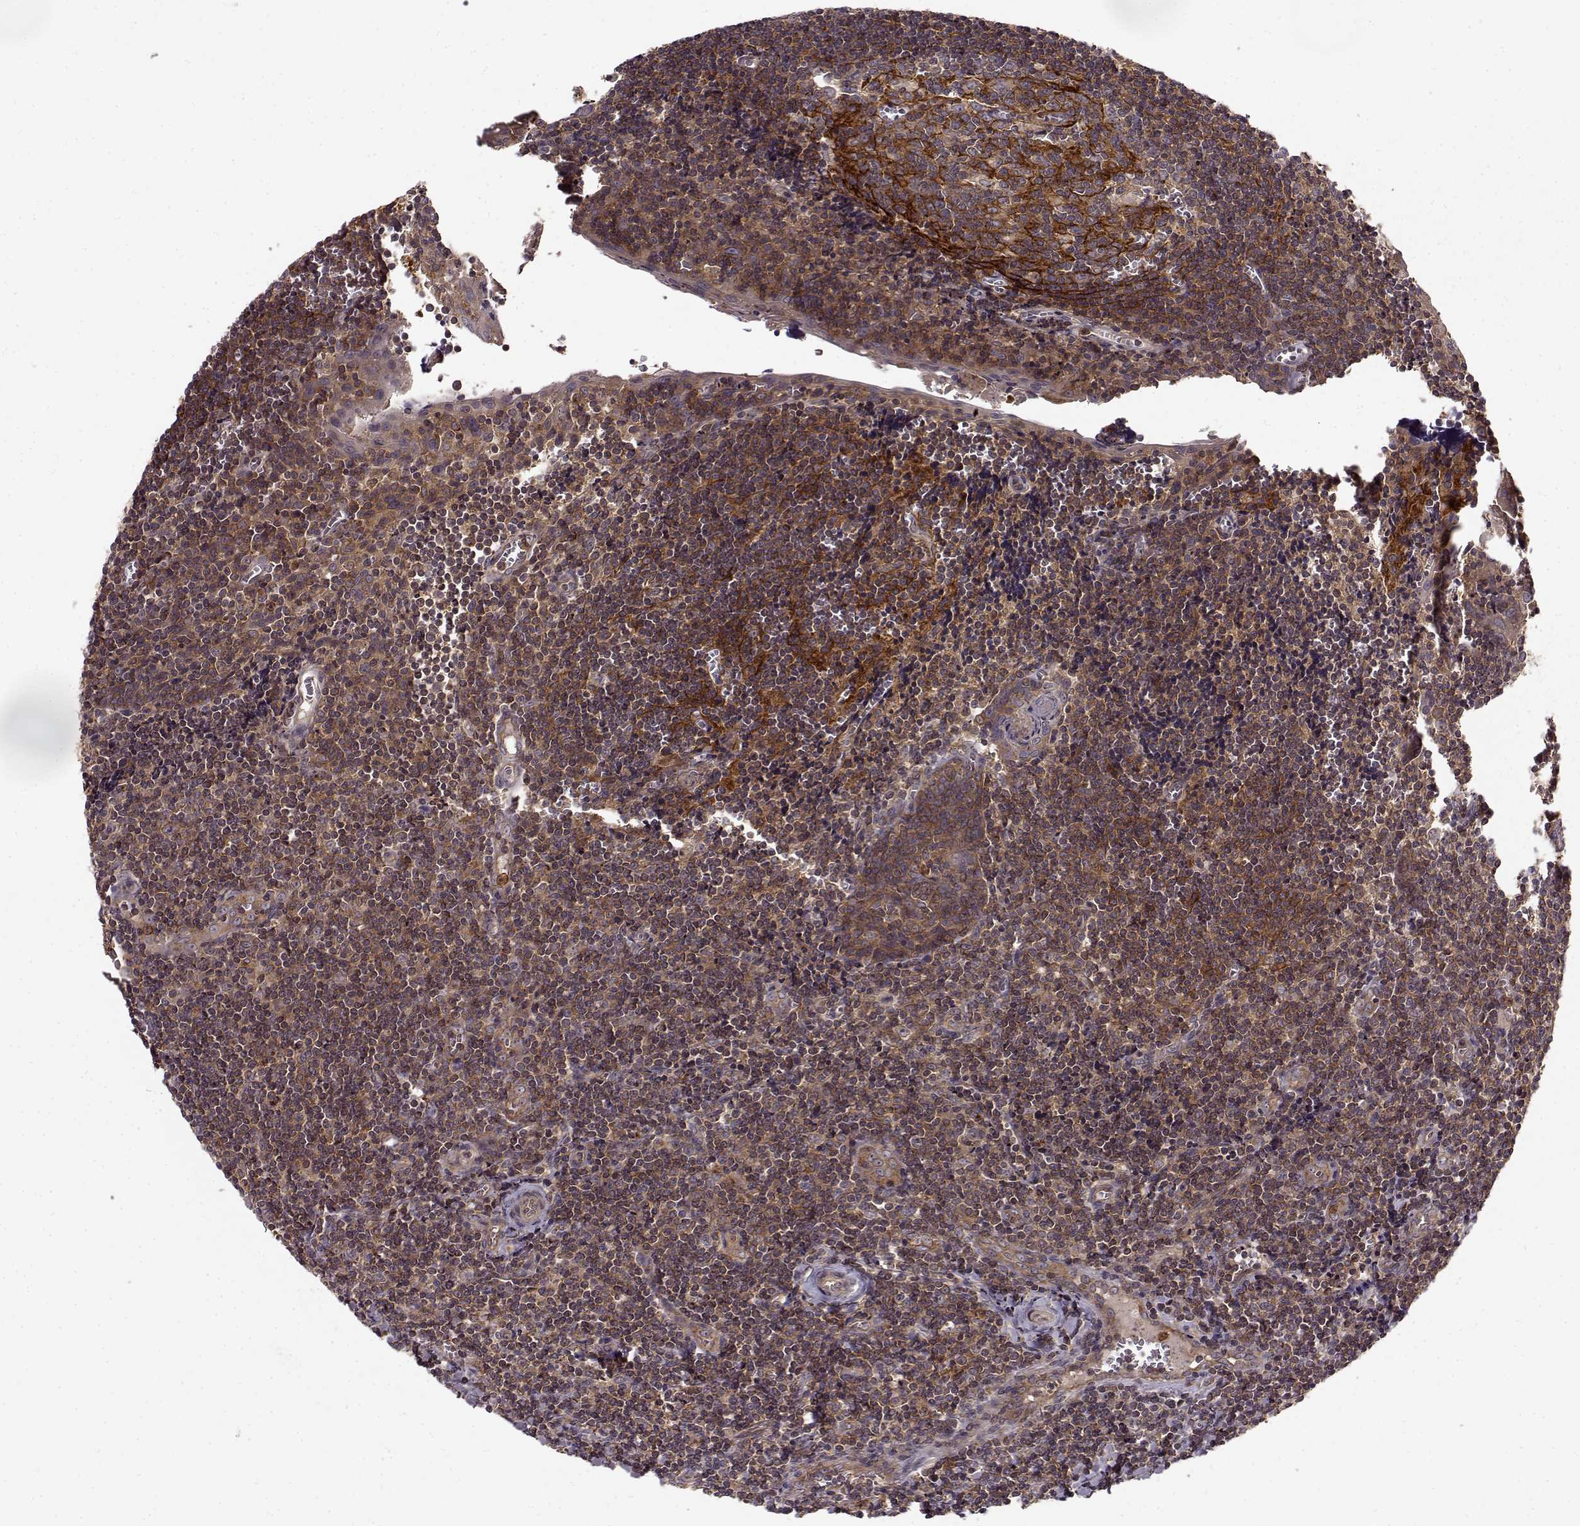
{"staining": {"intensity": "strong", "quantity": ">75%", "location": "cytoplasmic/membranous"}, "tissue": "tonsil", "cell_type": "Germinal center cells", "image_type": "normal", "snomed": [{"axis": "morphology", "description": "Normal tissue, NOS"}, {"axis": "morphology", "description": "Inflammation, NOS"}, {"axis": "topography", "description": "Tonsil"}], "caption": "This is an image of immunohistochemistry staining of normal tonsil, which shows strong staining in the cytoplasmic/membranous of germinal center cells.", "gene": "IFRD2", "patient": {"sex": "female", "age": 31}}